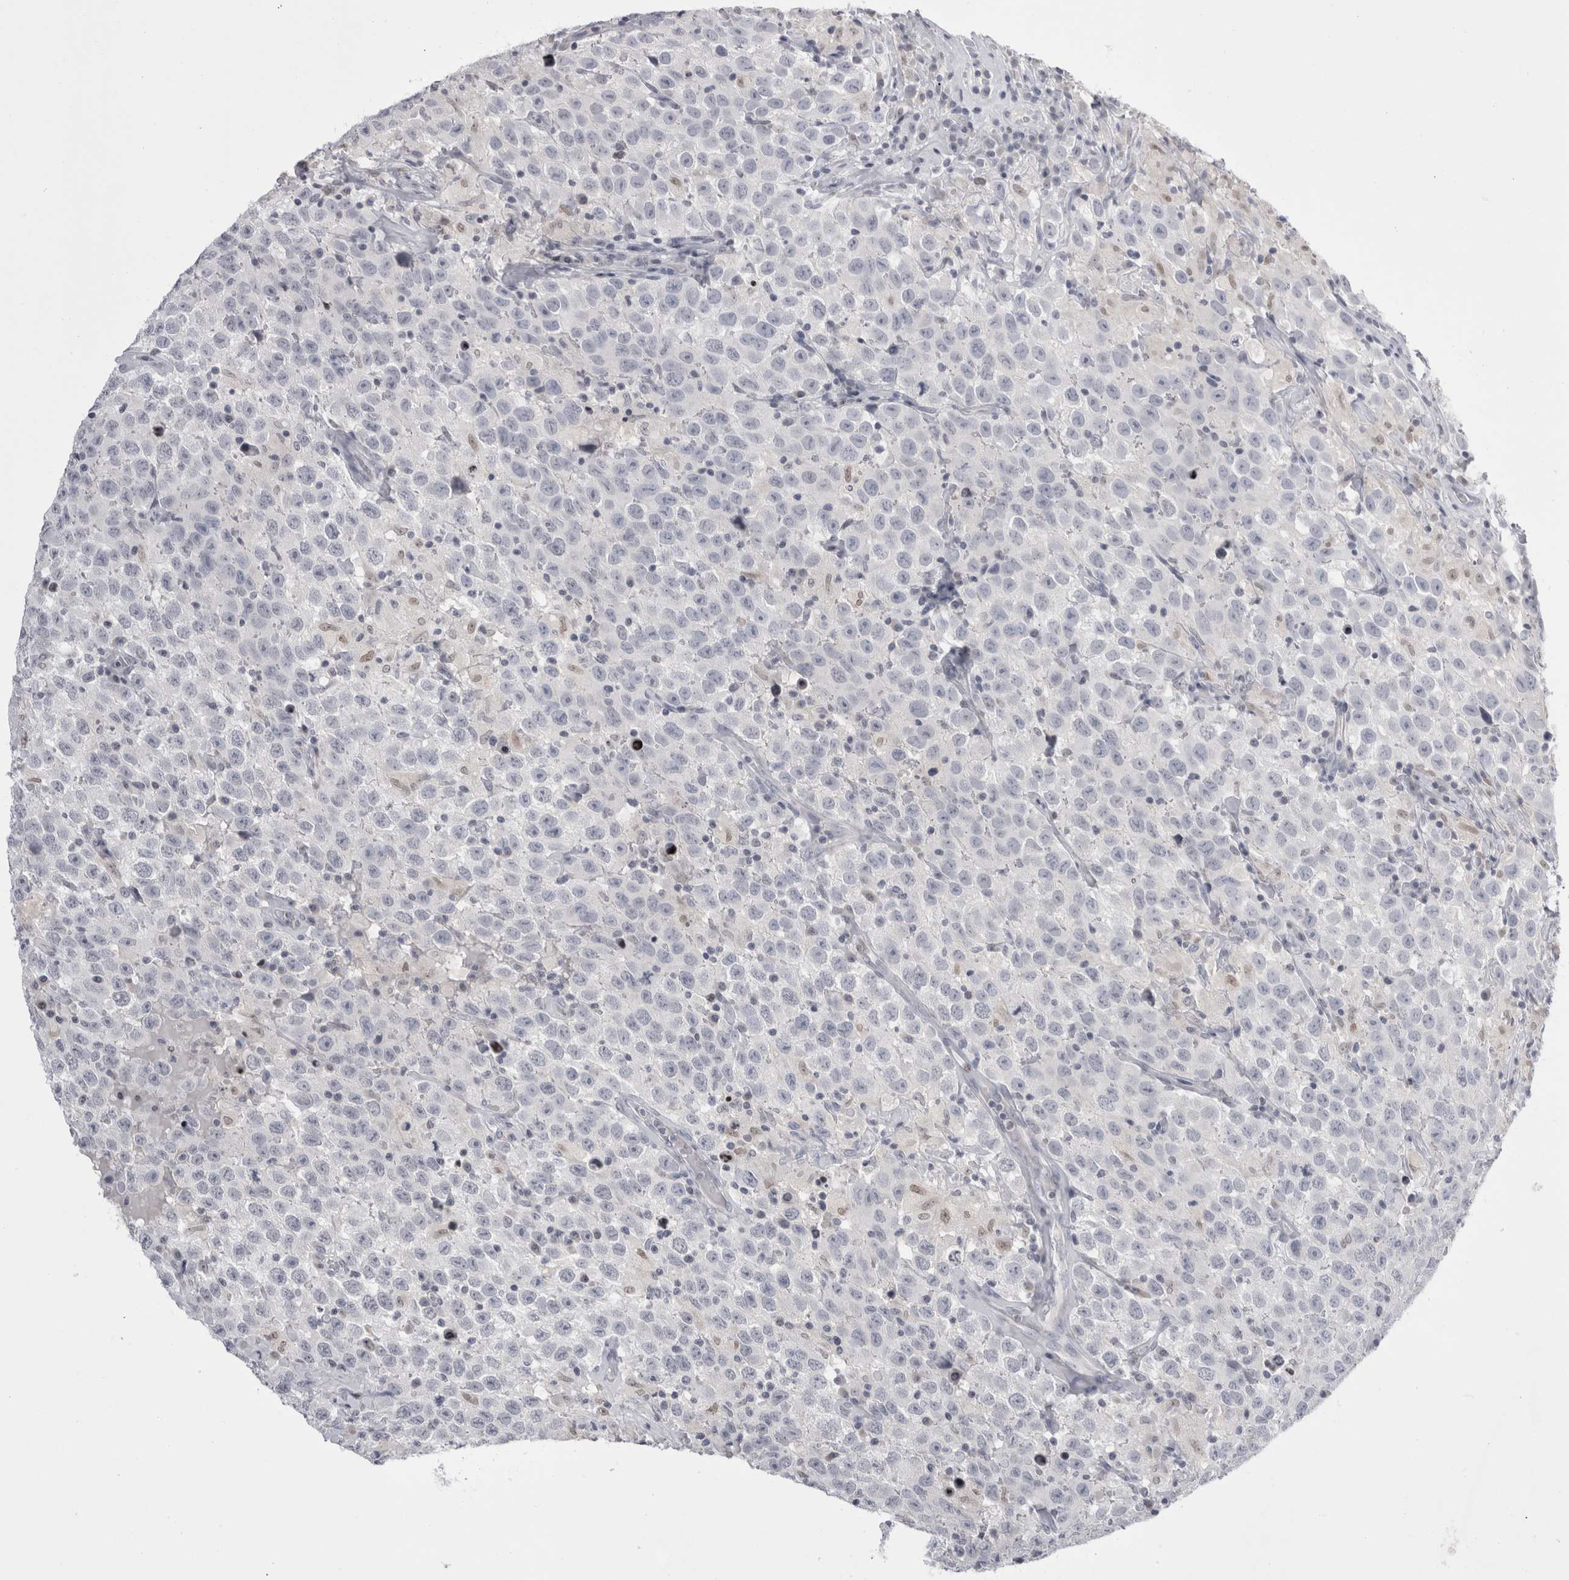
{"staining": {"intensity": "negative", "quantity": "none", "location": "none"}, "tissue": "testis cancer", "cell_type": "Tumor cells", "image_type": "cancer", "snomed": [{"axis": "morphology", "description": "Seminoma, NOS"}, {"axis": "topography", "description": "Testis"}], "caption": "Tumor cells are negative for brown protein staining in testis cancer.", "gene": "FNDC8", "patient": {"sex": "male", "age": 41}}